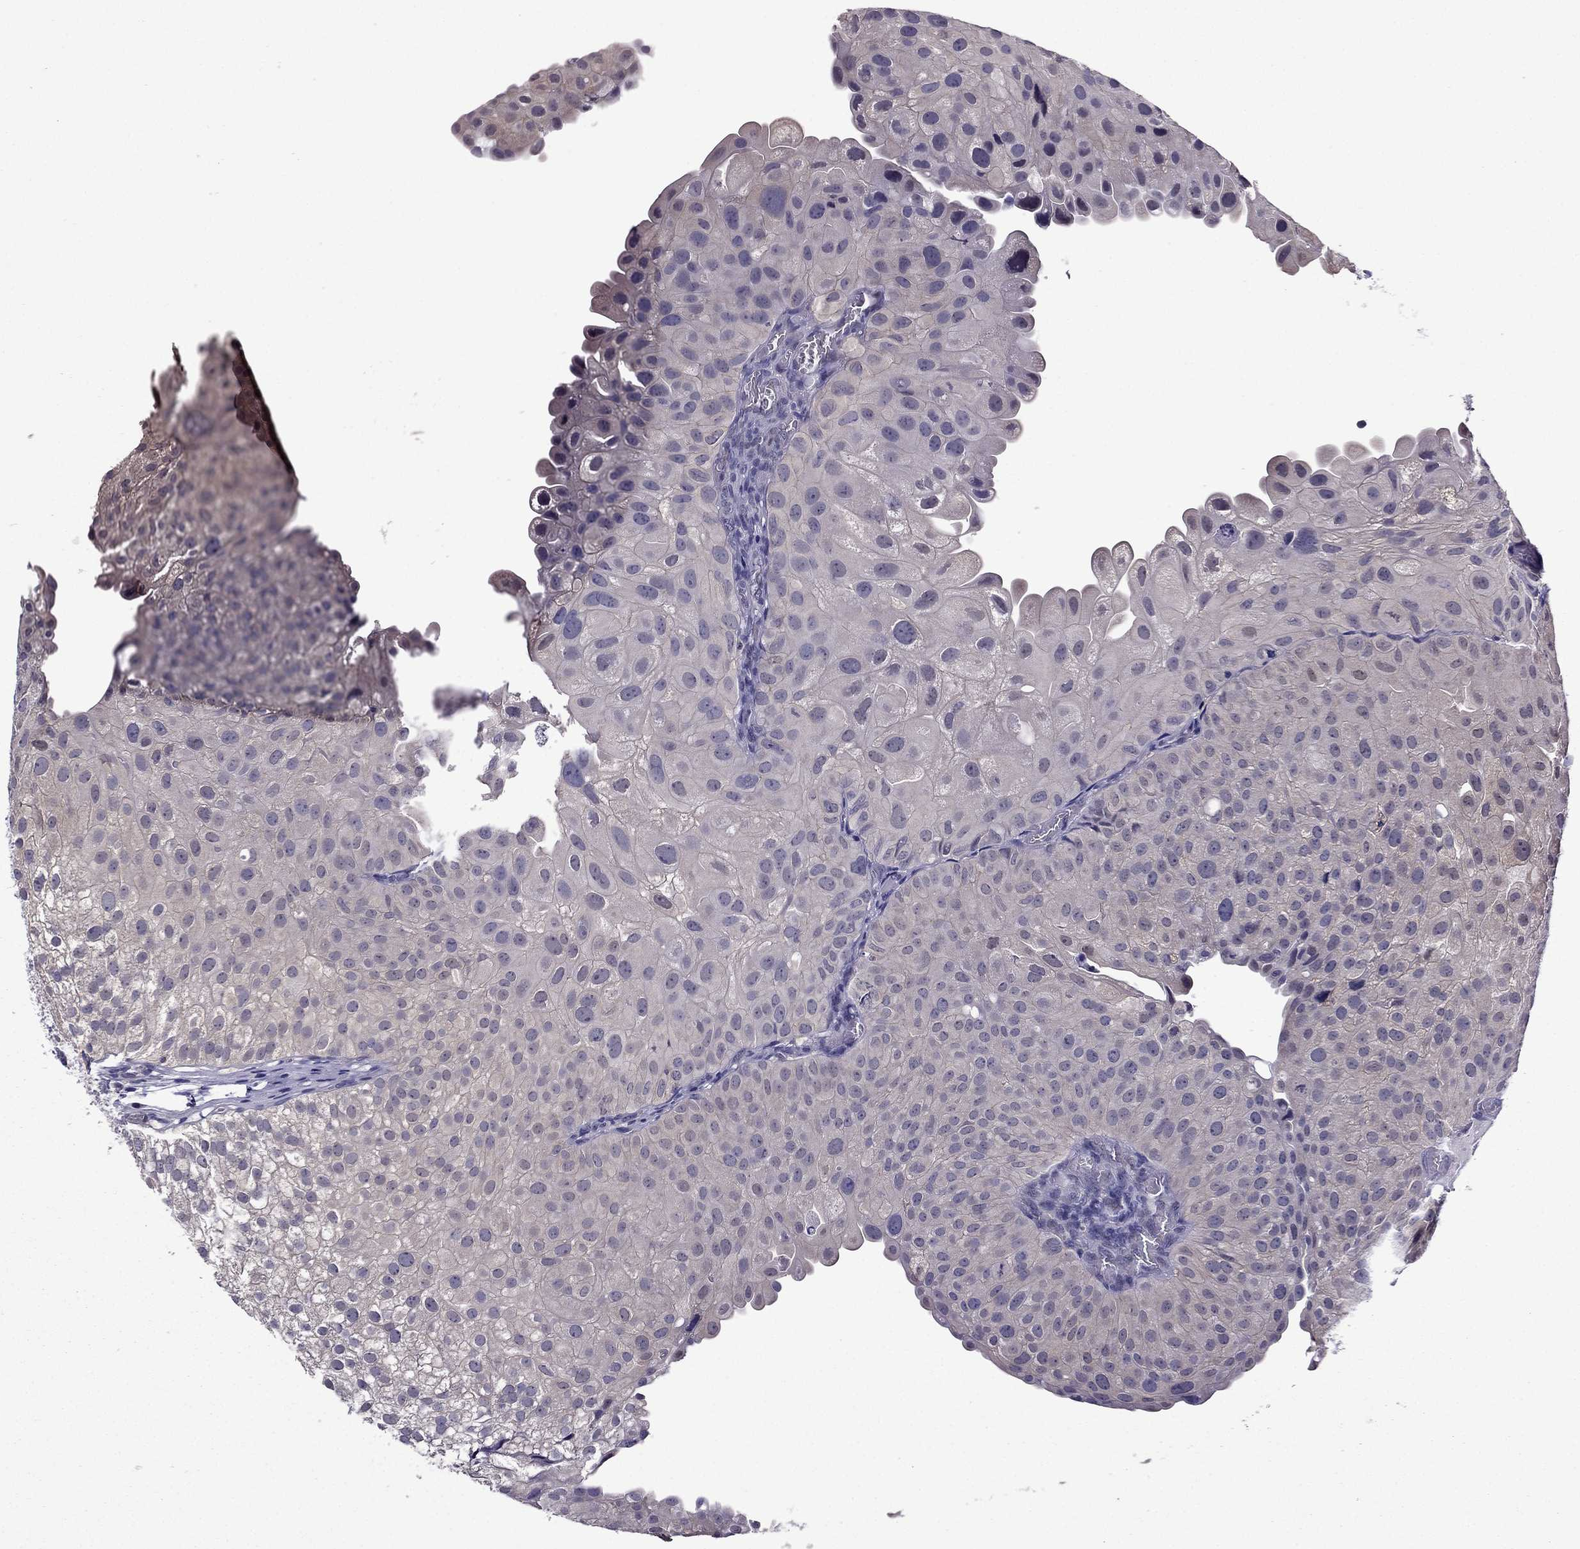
{"staining": {"intensity": "negative", "quantity": "none", "location": "none"}, "tissue": "urothelial cancer", "cell_type": "Tumor cells", "image_type": "cancer", "snomed": [{"axis": "morphology", "description": "Urothelial carcinoma, Low grade"}, {"axis": "topography", "description": "Urinary bladder"}], "caption": "Histopathology image shows no protein staining in tumor cells of low-grade urothelial carcinoma tissue.", "gene": "CDK5", "patient": {"sex": "female", "age": 78}}